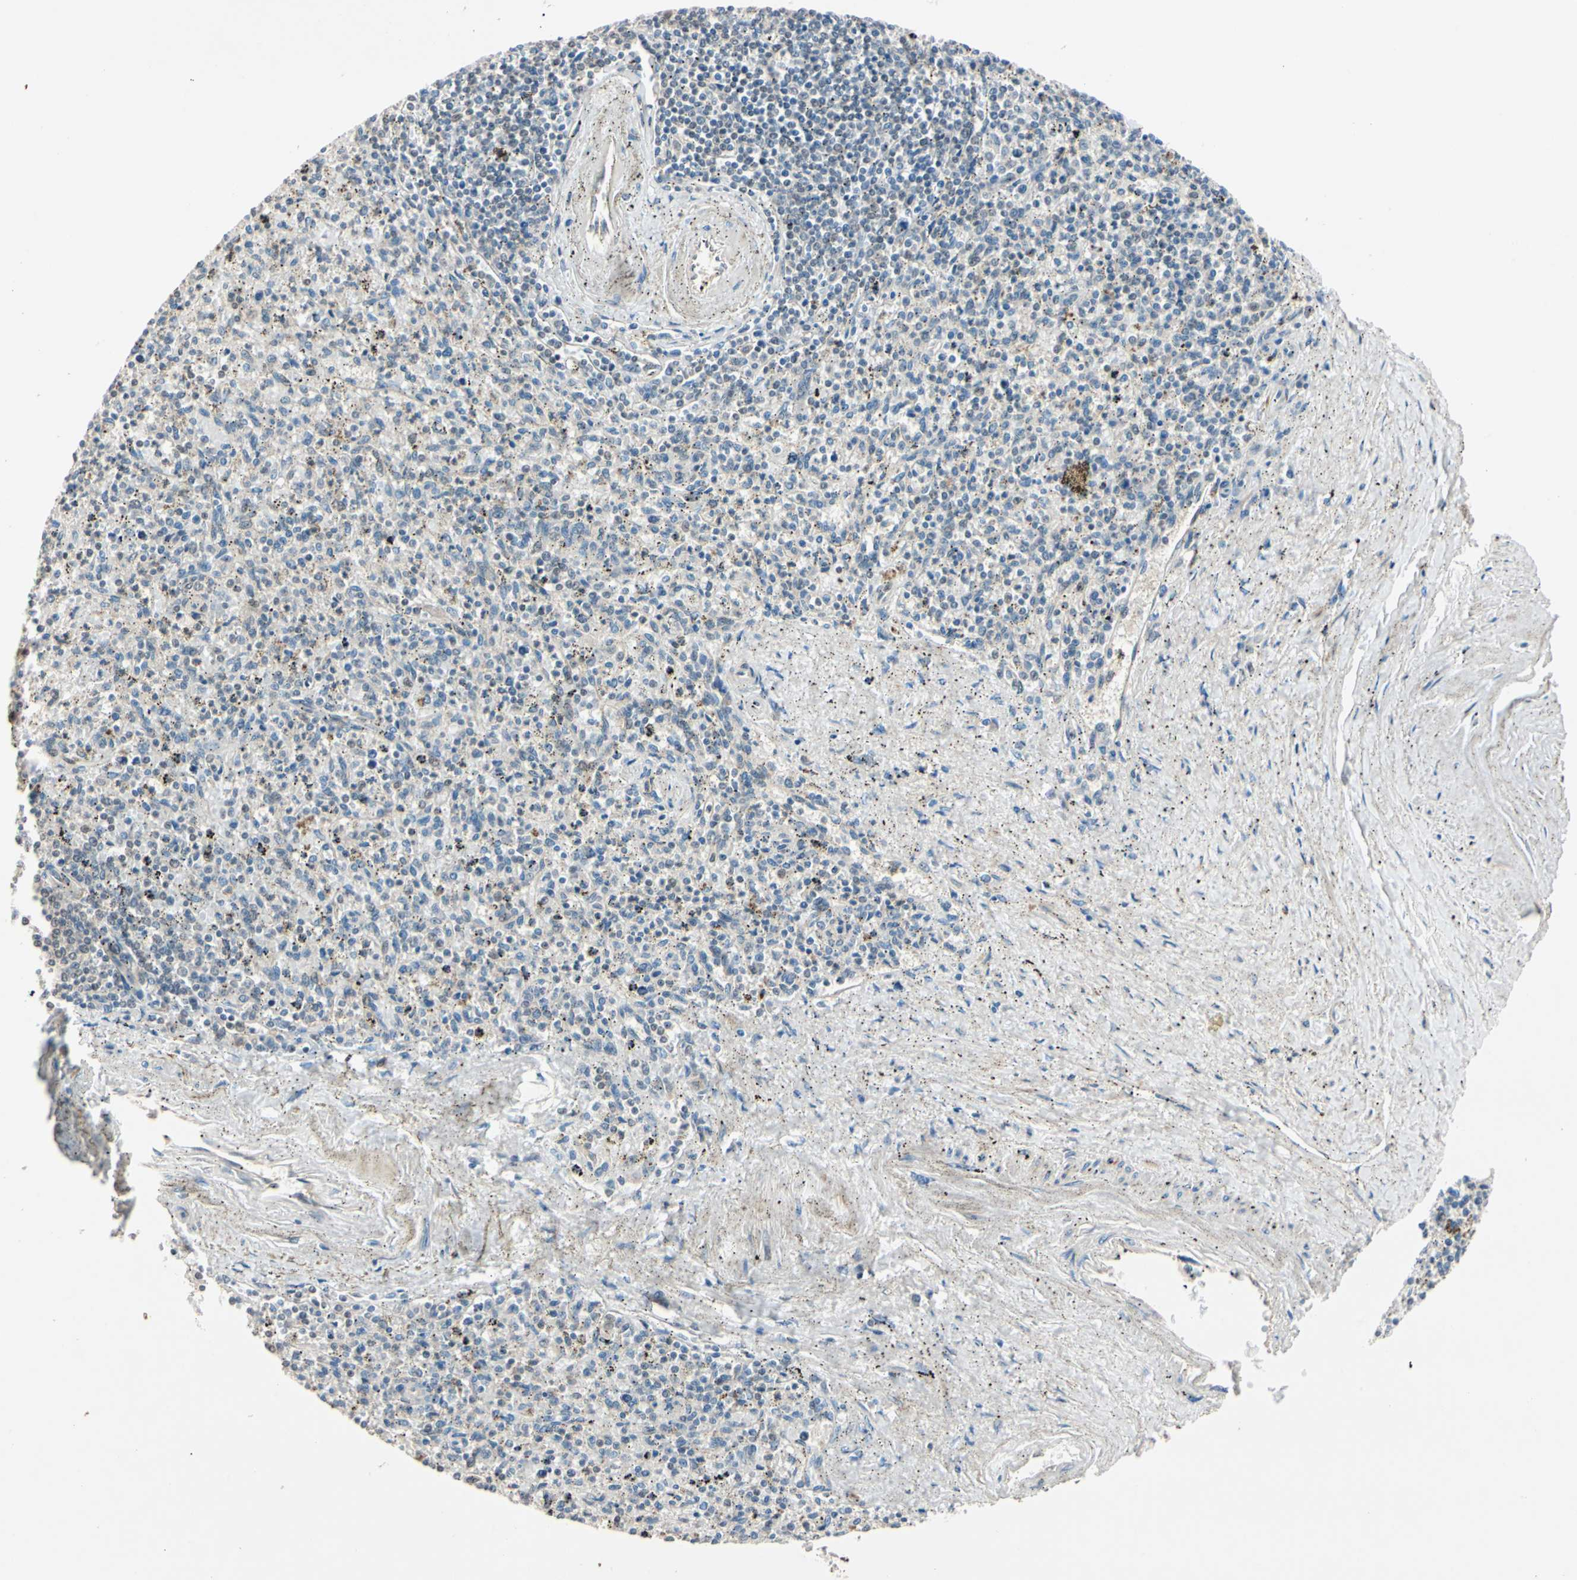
{"staining": {"intensity": "weak", "quantity": "<25%", "location": "cytoplasmic/membranous"}, "tissue": "spleen", "cell_type": "Cells in red pulp", "image_type": "normal", "snomed": [{"axis": "morphology", "description": "Normal tissue, NOS"}, {"axis": "topography", "description": "Spleen"}], "caption": "Immunohistochemistry (IHC) micrograph of benign spleen: human spleen stained with DAB displays no significant protein positivity in cells in red pulp. Nuclei are stained in blue.", "gene": "ACSL5", "patient": {"sex": "male", "age": 72}}